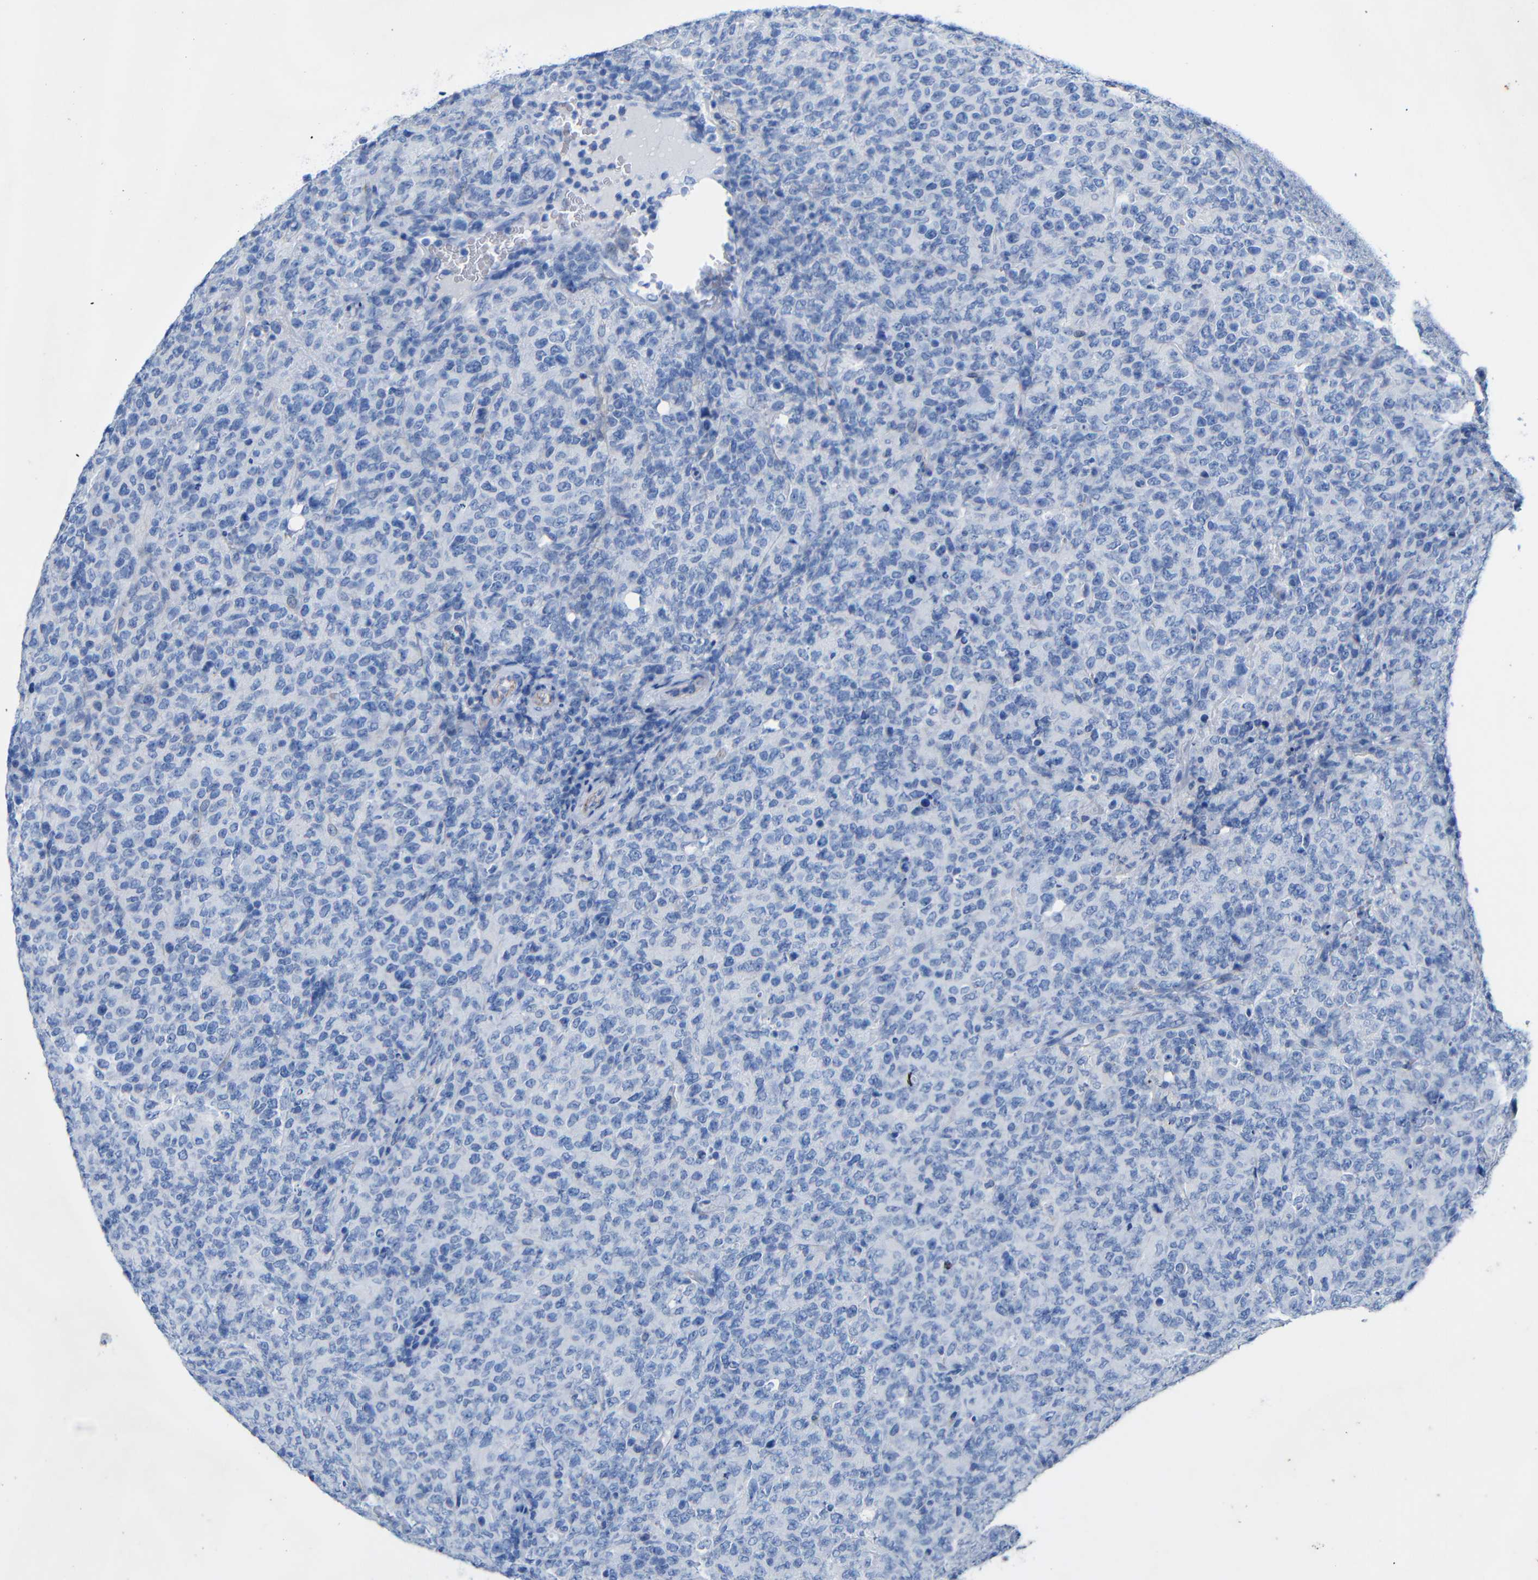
{"staining": {"intensity": "negative", "quantity": "none", "location": "none"}, "tissue": "lymphoma", "cell_type": "Tumor cells", "image_type": "cancer", "snomed": [{"axis": "morphology", "description": "Malignant lymphoma, non-Hodgkin's type, High grade"}, {"axis": "topography", "description": "Tonsil"}], "caption": "Immunohistochemical staining of human malignant lymphoma, non-Hodgkin's type (high-grade) reveals no significant positivity in tumor cells.", "gene": "CGNL1", "patient": {"sex": "female", "age": 36}}